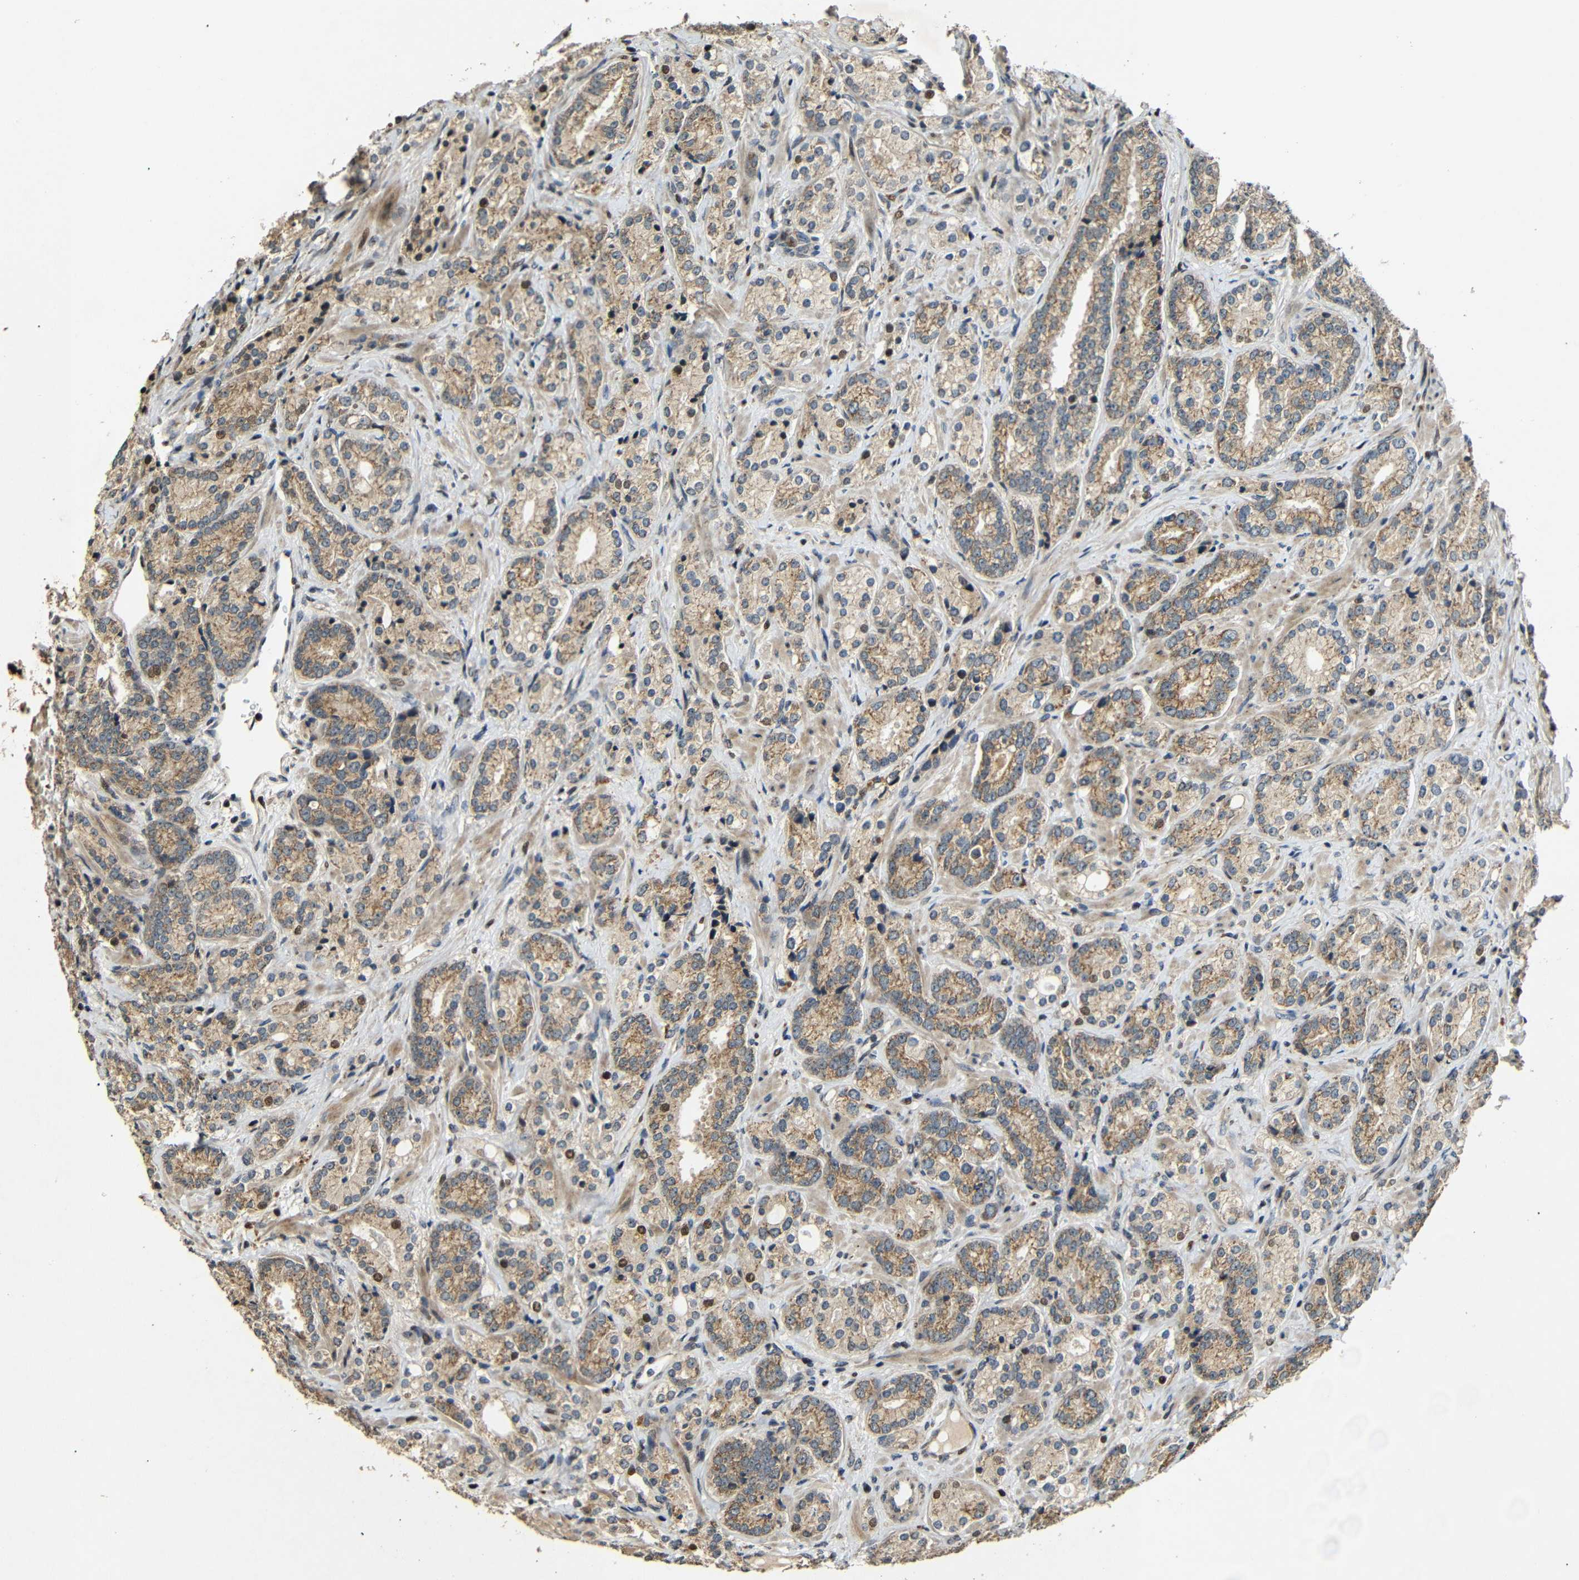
{"staining": {"intensity": "moderate", "quantity": ">75%", "location": "cytoplasmic/membranous"}, "tissue": "prostate cancer", "cell_type": "Tumor cells", "image_type": "cancer", "snomed": [{"axis": "morphology", "description": "Adenocarcinoma, High grade"}, {"axis": "topography", "description": "Prostate"}], "caption": "Brown immunohistochemical staining in prostate cancer (adenocarcinoma (high-grade)) displays moderate cytoplasmic/membranous staining in about >75% of tumor cells. The staining was performed using DAB, with brown indicating positive protein expression. Nuclei are stained blue with hematoxylin.", "gene": "KAZALD1", "patient": {"sex": "male", "age": 61}}